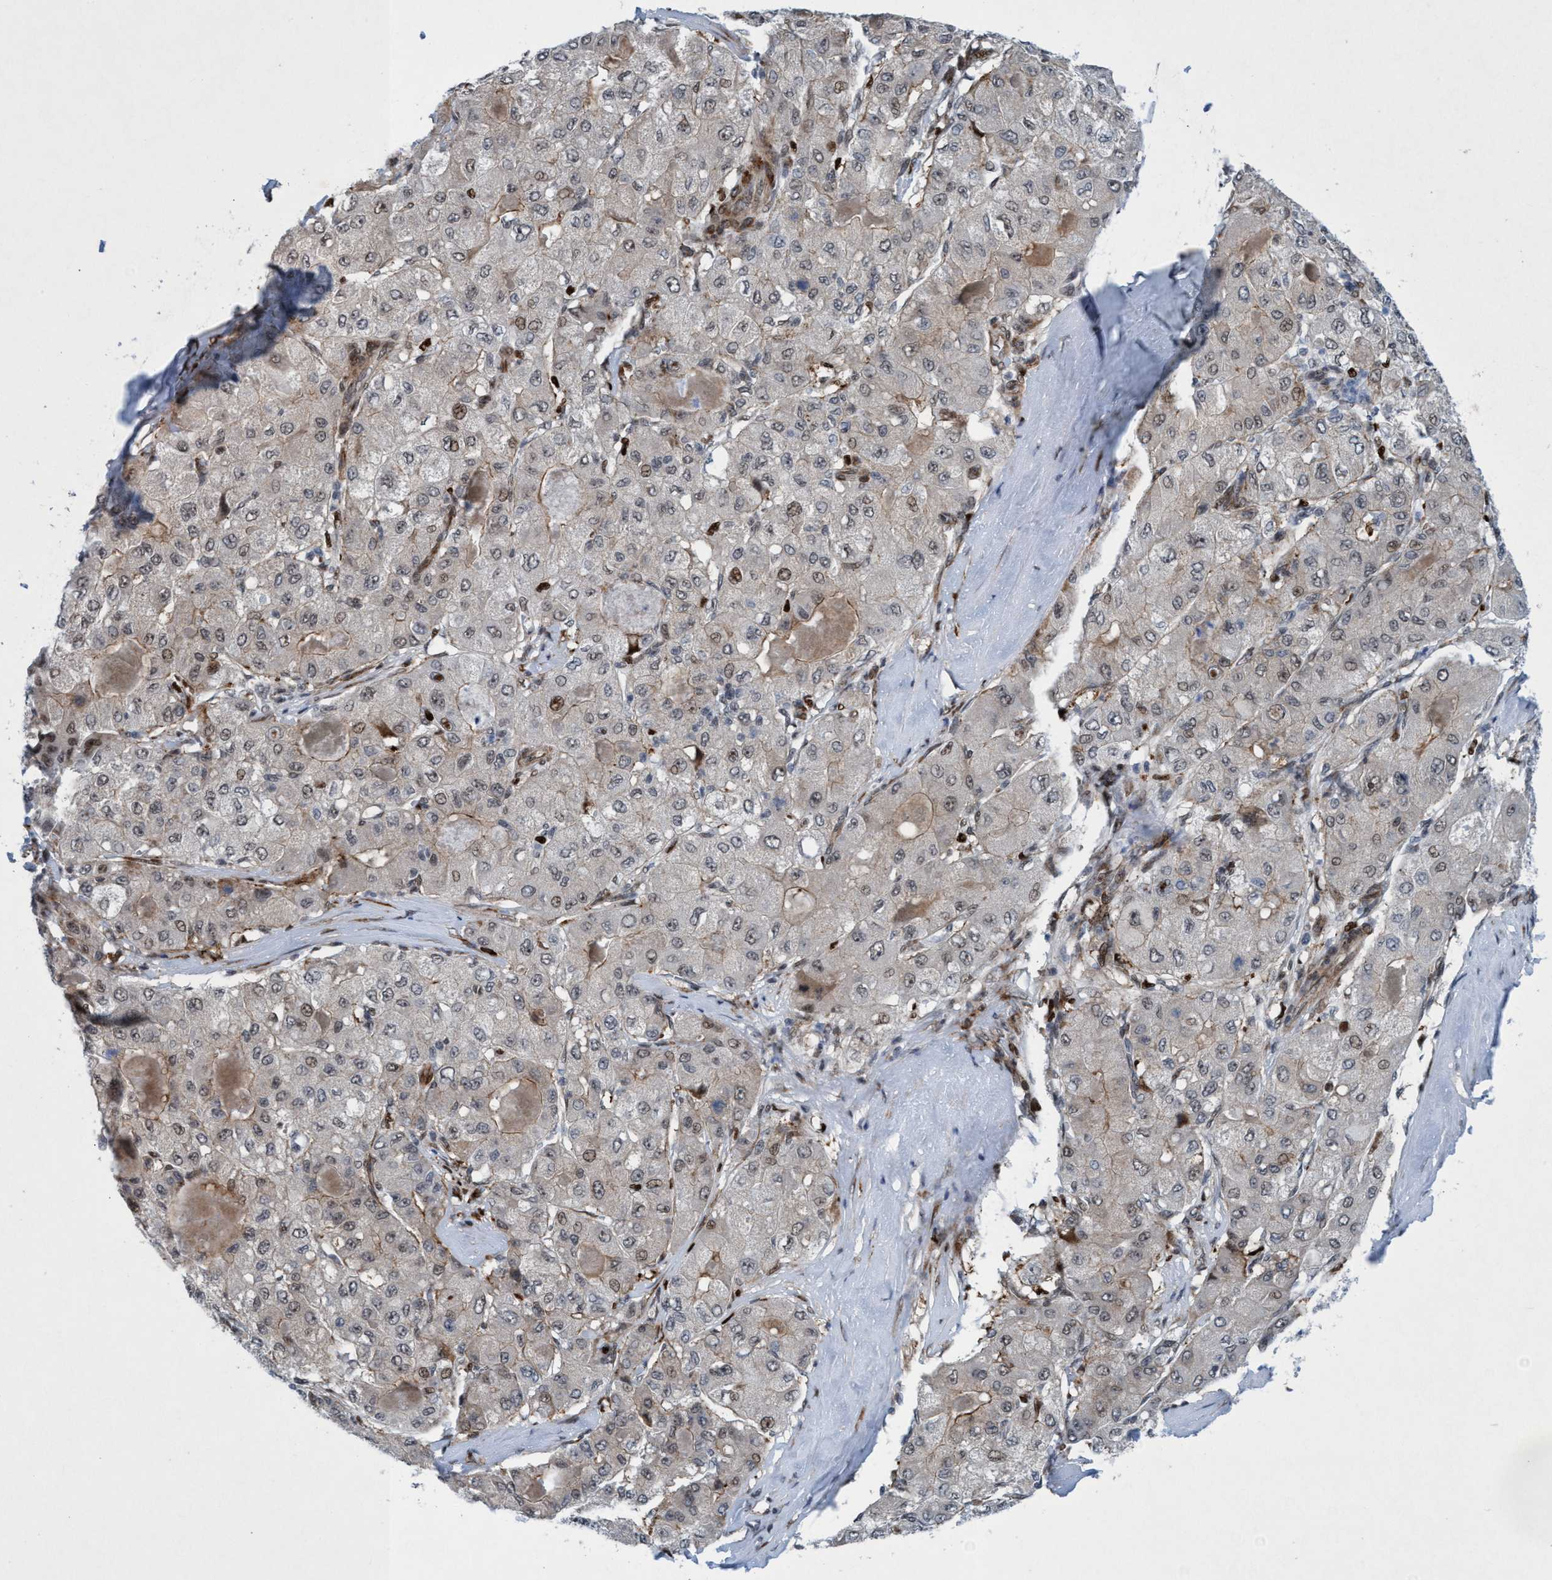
{"staining": {"intensity": "weak", "quantity": "<25%", "location": "cytoplasmic/membranous,nuclear"}, "tissue": "liver cancer", "cell_type": "Tumor cells", "image_type": "cancer", "snomed": [{"axis": "morphology", "description": "Carcinoma, Hepatocellular, NOS"}, {"axis": "topography", "description": "Liver"}], "caption": "Immunohistochemistry of liver hepatocellular carcinoma demonstrates no staining in tumor cells.", "gene": "CWC27", "patient": {"sex": "male", "age": 80}}